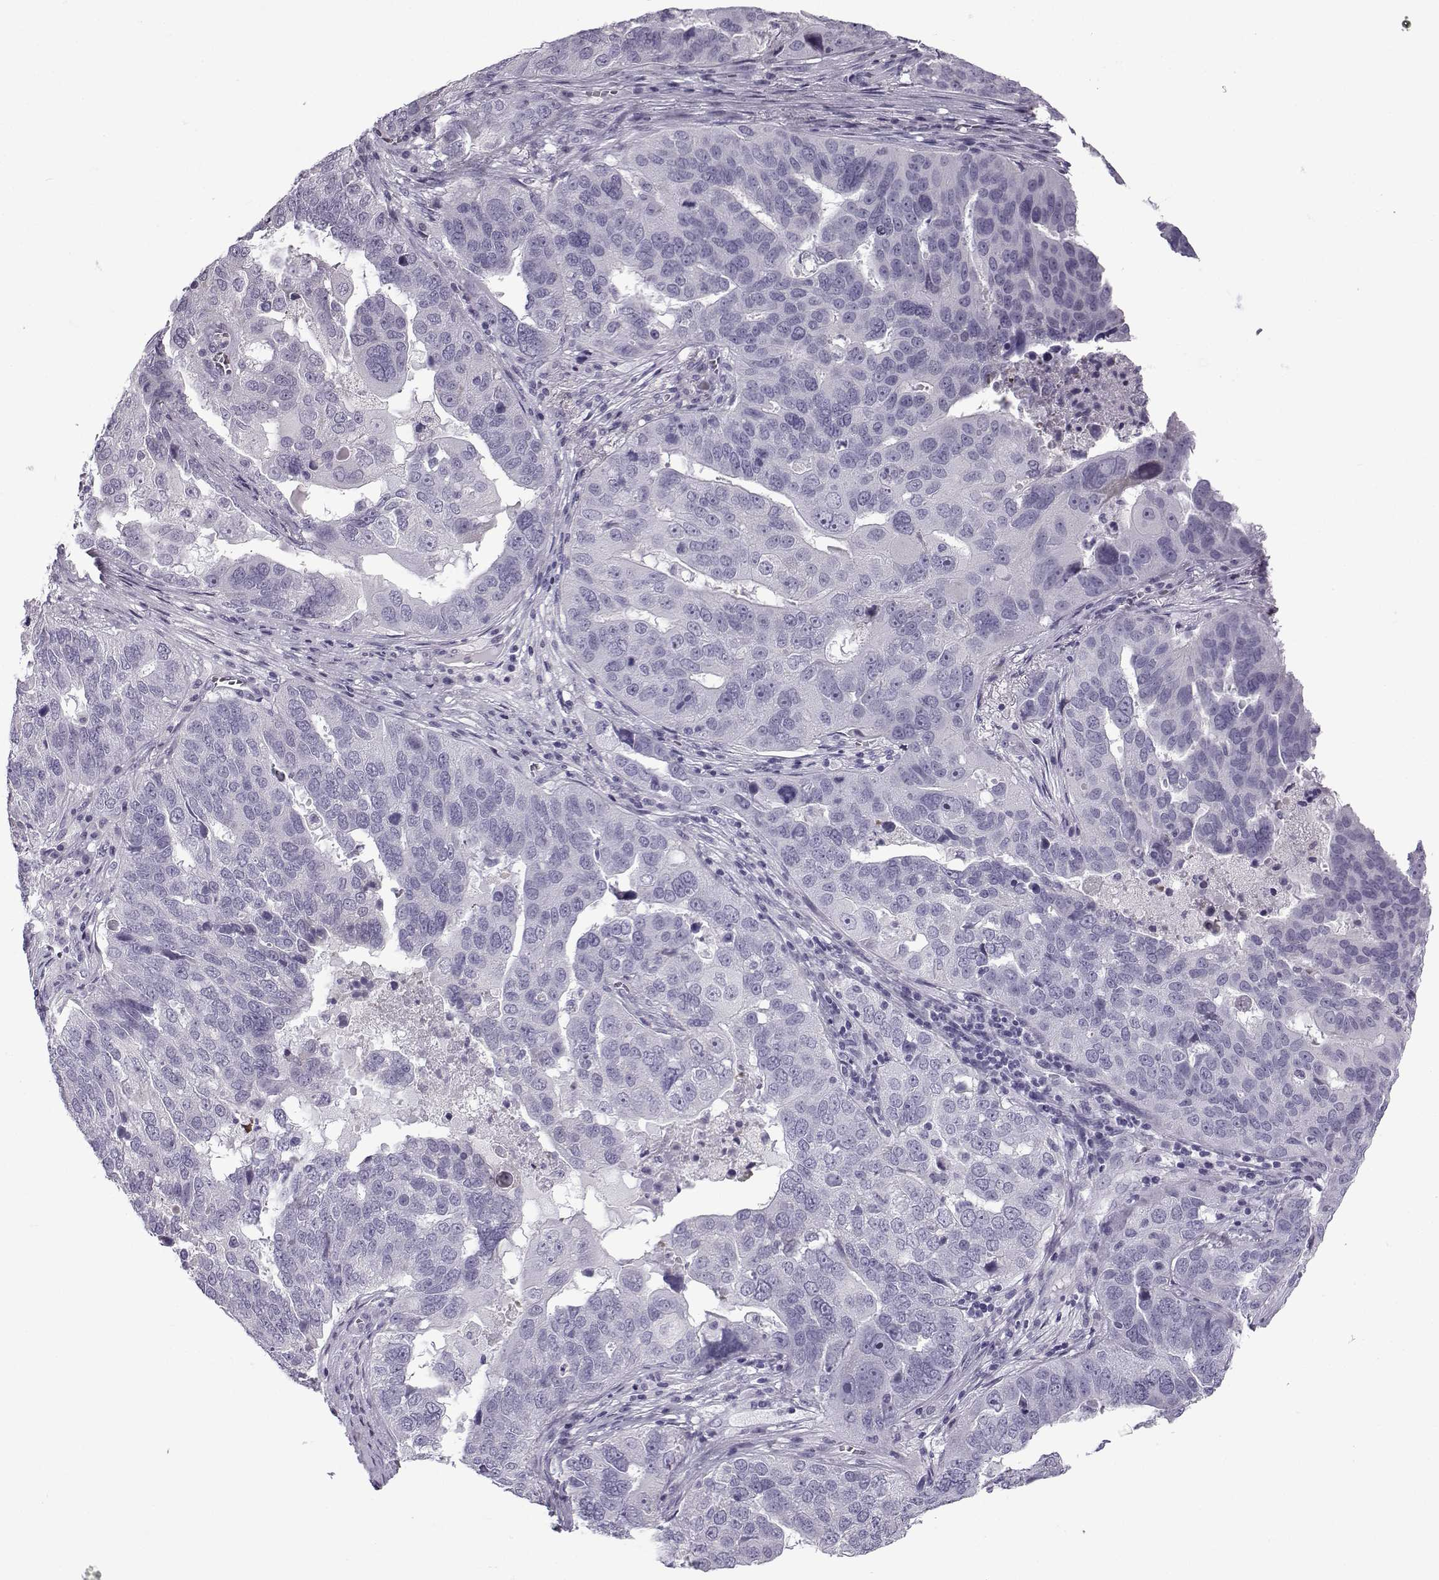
{"staining": {"intensity": "negative", "quantity": "none", "location": "none"}, "tissue": "ovarian cancer", "cell_type": "Tumor cells", "image_type": "cancer", "snomed": [{"axis": "morphology", "description": "Carcinoma, endometroid"}, {"axis": "topography", "description": "Soft tissue"}, {"axis": "topography", "description": "Ovary"}], "caption": "Immunohistochemical staining of endometroid carcinoma (ovarian) demonstrates no significant positivity in tumor cells.", "gene": "OIP5", "patient": {"sex": "female", "age": 52}}